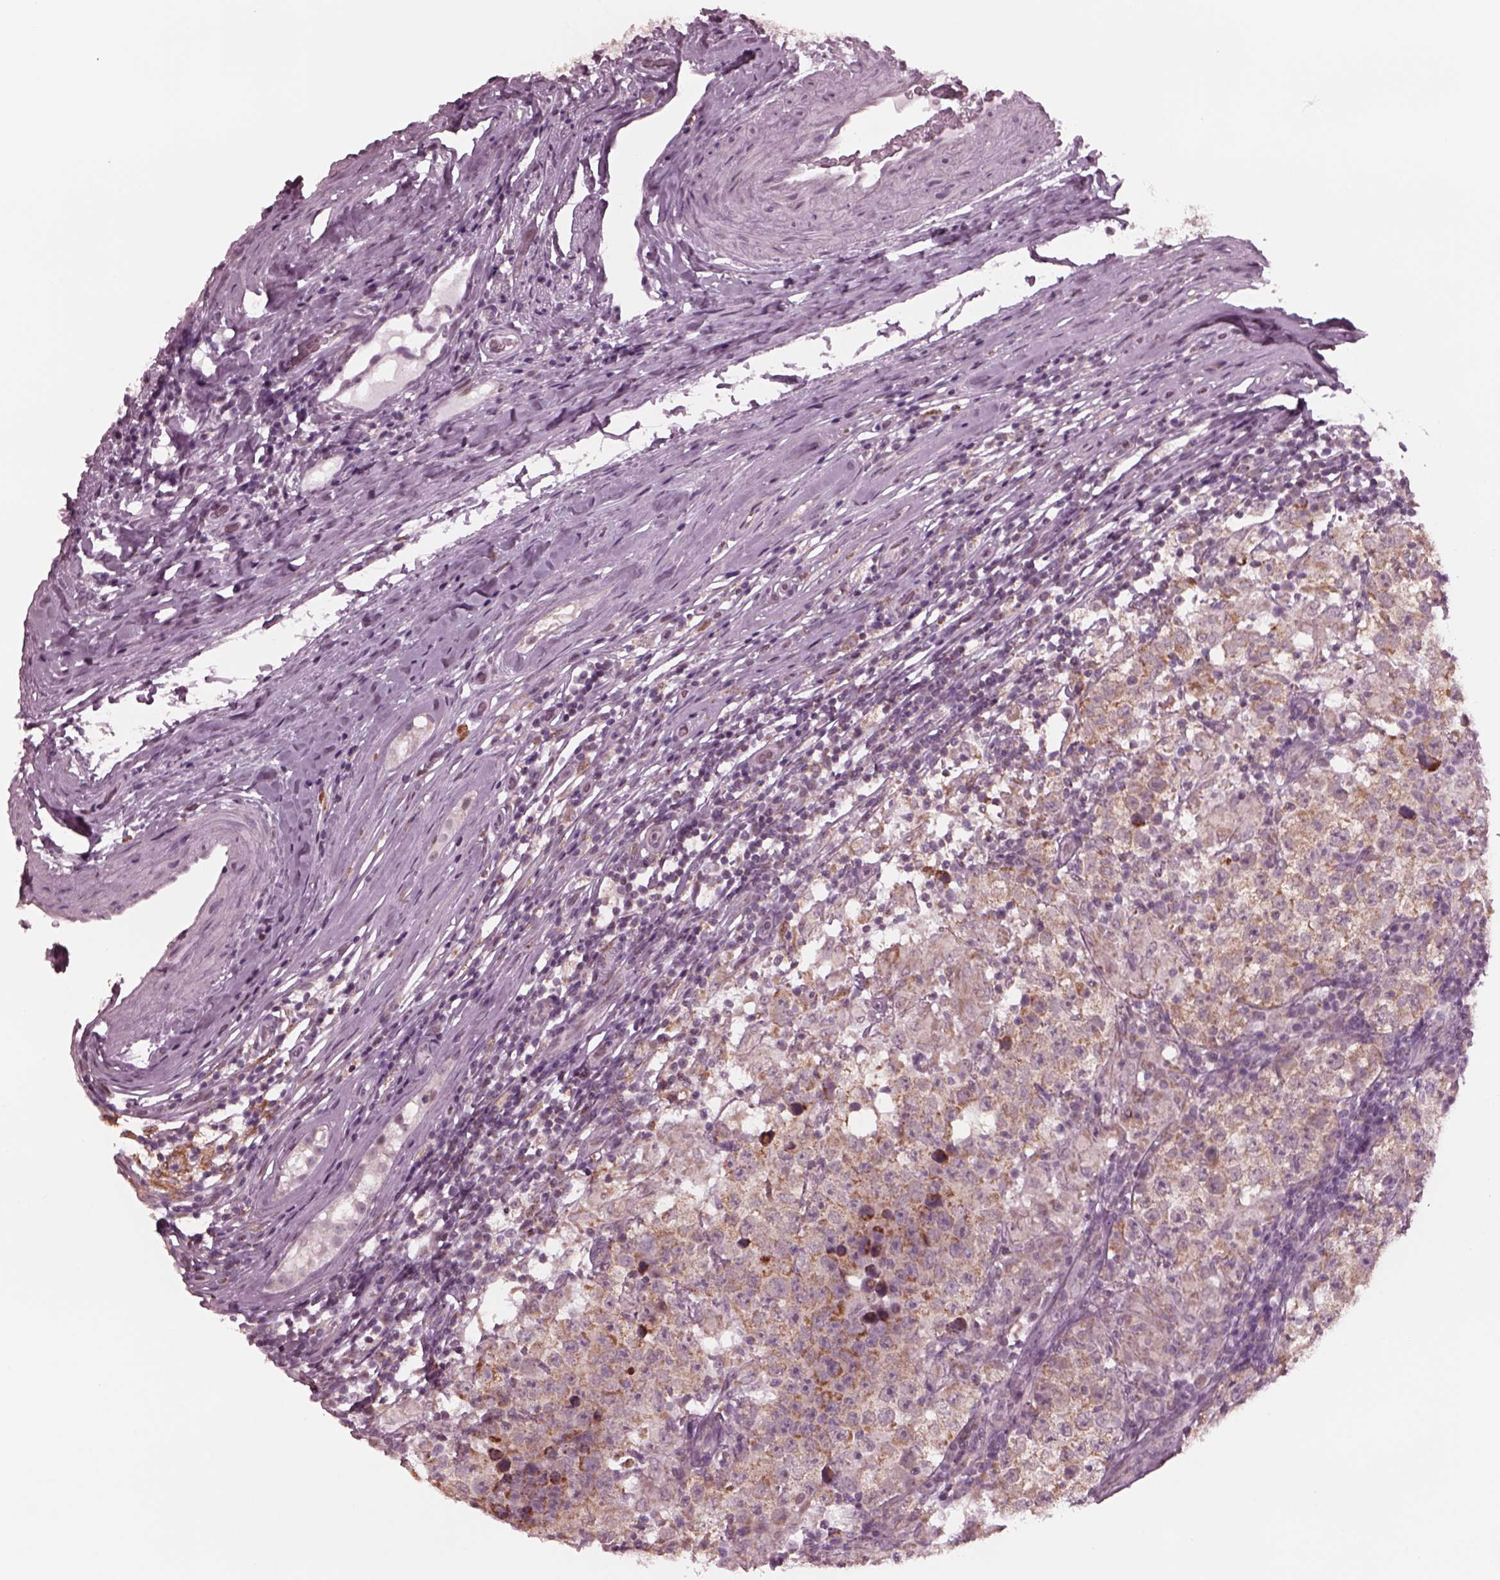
{"staining": {"intensity": "moderate", "quantity": "25%-75%", "location": "cytoplasmic/membranous"}, "tissue": "testis cancer", "cell_type": "Tumor cells", "image_type": "cancer", "snomed": [{"axis": "morphology", "description": "Seminoma, NOS"}, {"axis": "morphology", "description": "Carcinoma, Embryonal, NOS"}, {"axis": "topography", "description": "Testis"}], "caption": "Immunohistochemical staining of testis cancer (seminoma) exhibits medium levels of moderate cytoplasmic/membranous positivity in approximately 25%-75% of tumor cells. (IHC, brightfield microscopy, high magnification).", "gene": "CELSR3", "patient": {"sex": "male", "age": 41}}